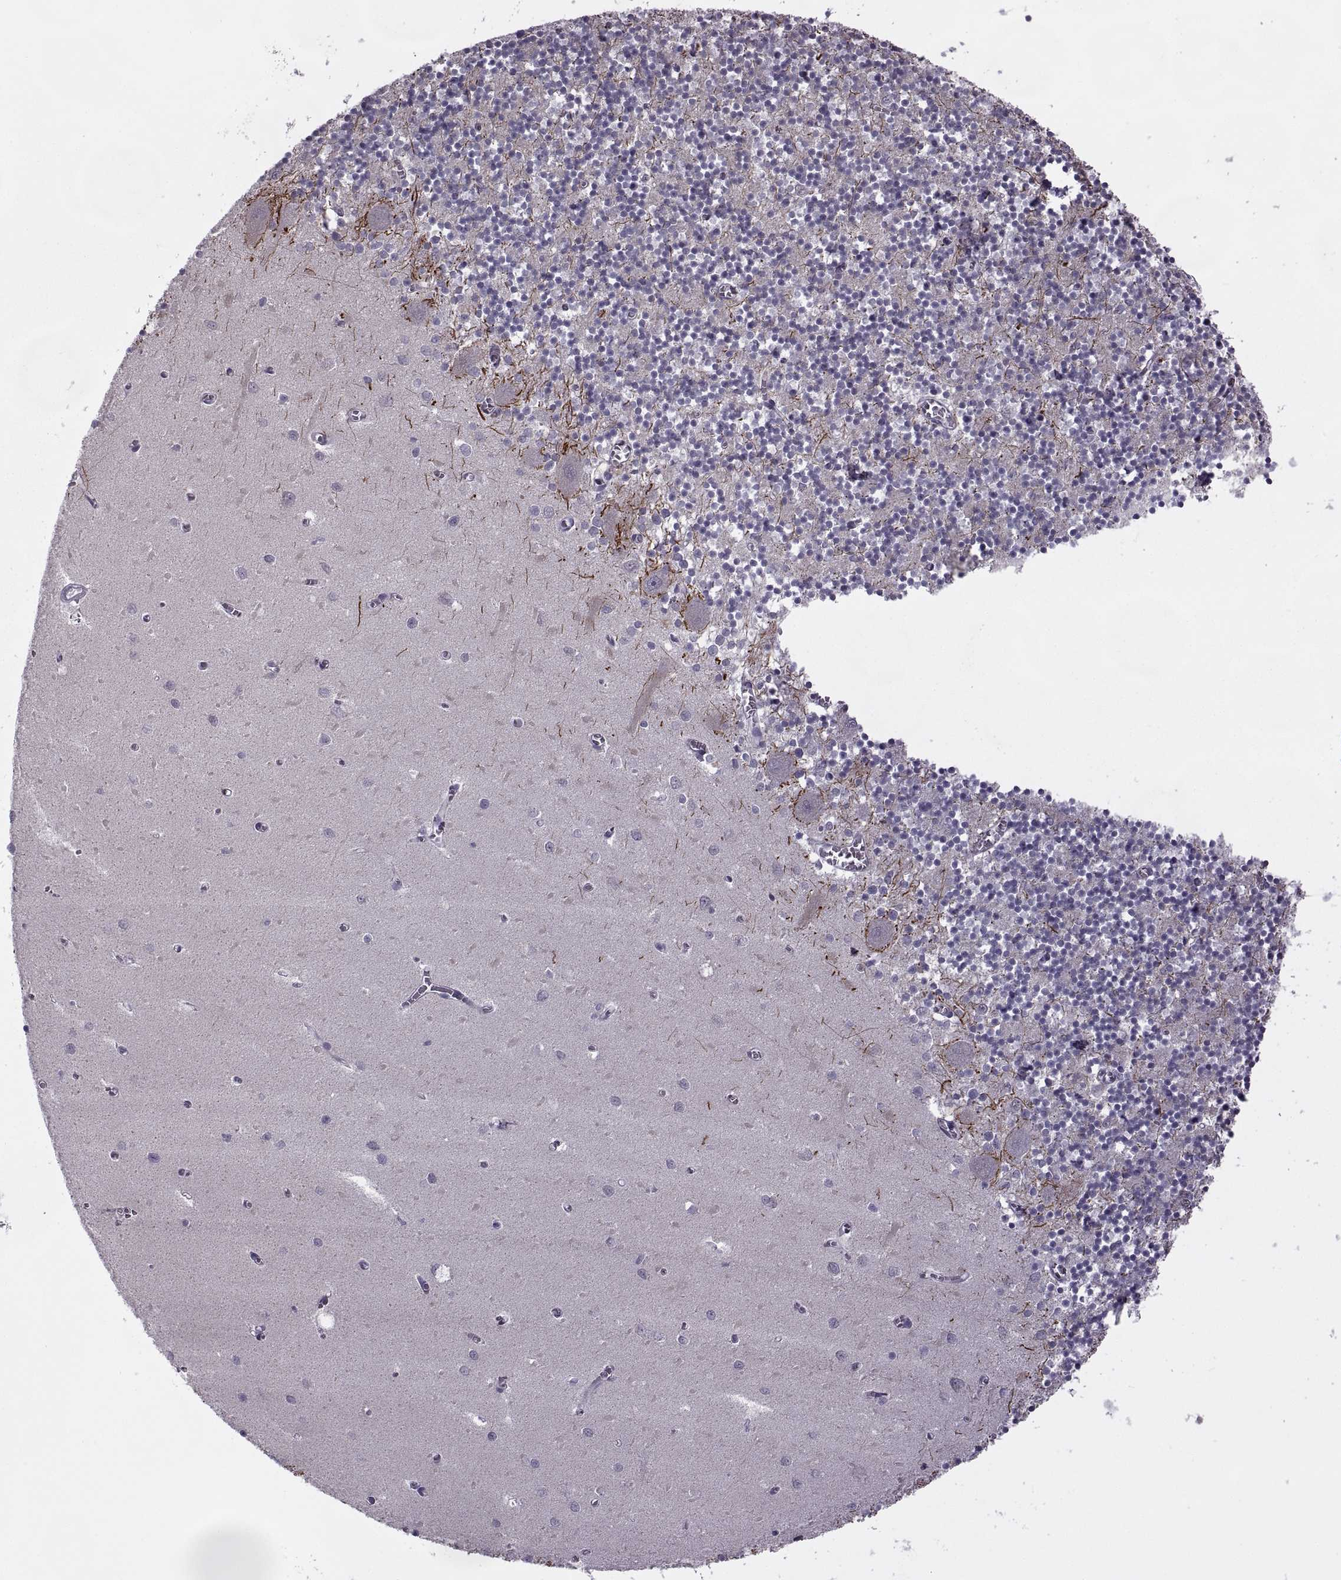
{"staining": {"intensity": "negative", "quantity": "none", "location": "none"}, "tissue": "cerebellum", "cell_type": "Cells in granular layer", "image_type": "normal", "snomed": [{"axis": "morphology", "description": "Normal tissue, NOS"}, {"axis": "topography", "description": "Cerebellum"}], "caption": "Cerebellum stained for a protein using immunohistochemistry (IHC) displays no staining cells in granular layer.", "gene": "RIPK4", "patient": {"sex": "female", "age": 64}}